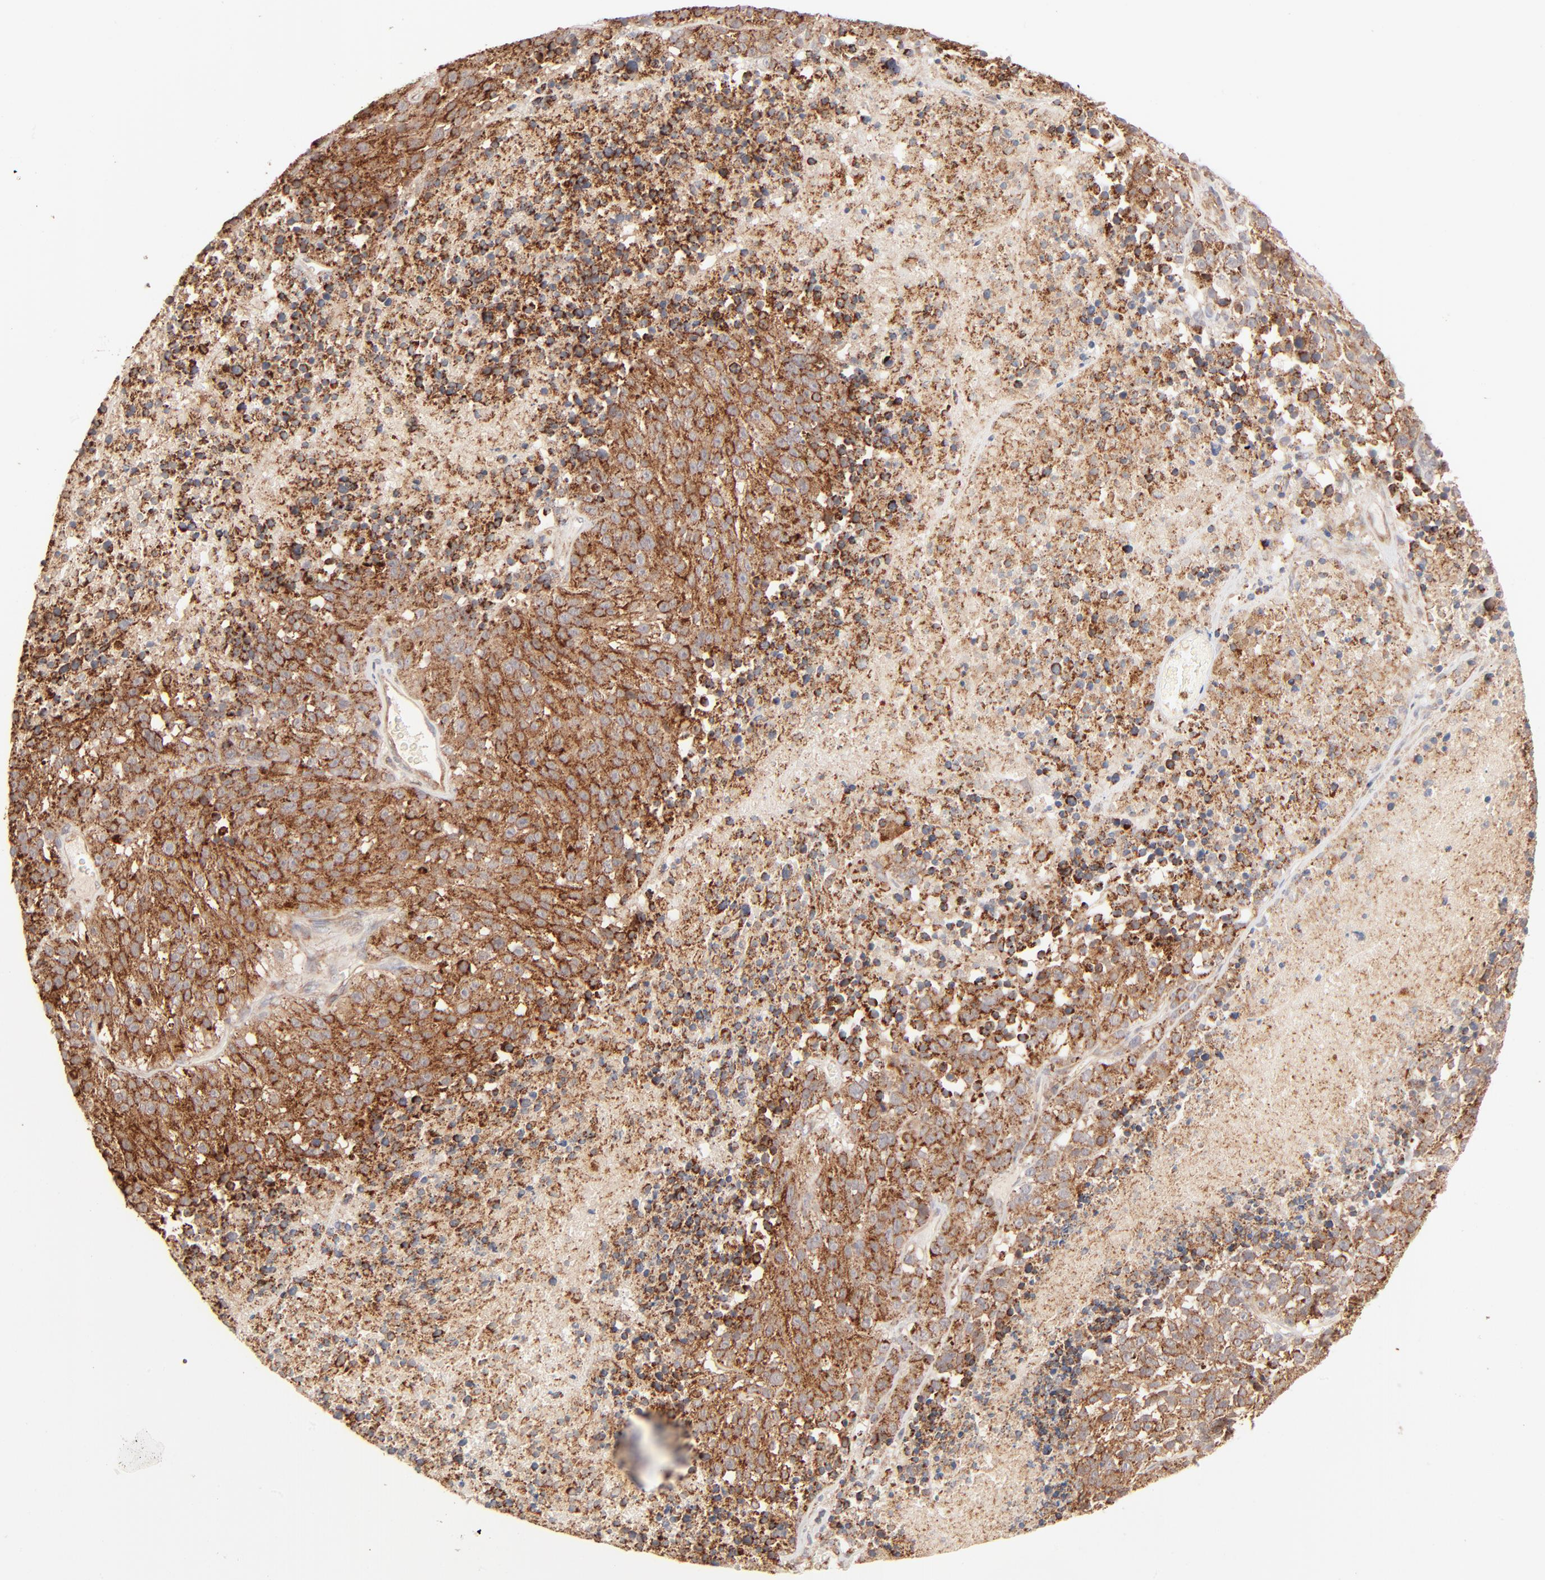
{"staining": {"intensity": "strong", "quantity": ">75%", "location": "cytoplasmic/membranous"}, "tissue": "melanoma", "cell_type": "Tumor cells", "image_type": "cancer", "snomed": [{"axis": "morphology", "description": "Malignant melanoma, Metastatic site"}, {"axis": "topography", "description": "Cerebral cortex"}], "caption": "A brown stain highlights strong cytoplasmic/membranous expression of a protein in malignant melanoma (metastatic site) tumor cells.", "gene": "CSPG4", "patient": {"sex": "female", "age": 52}}